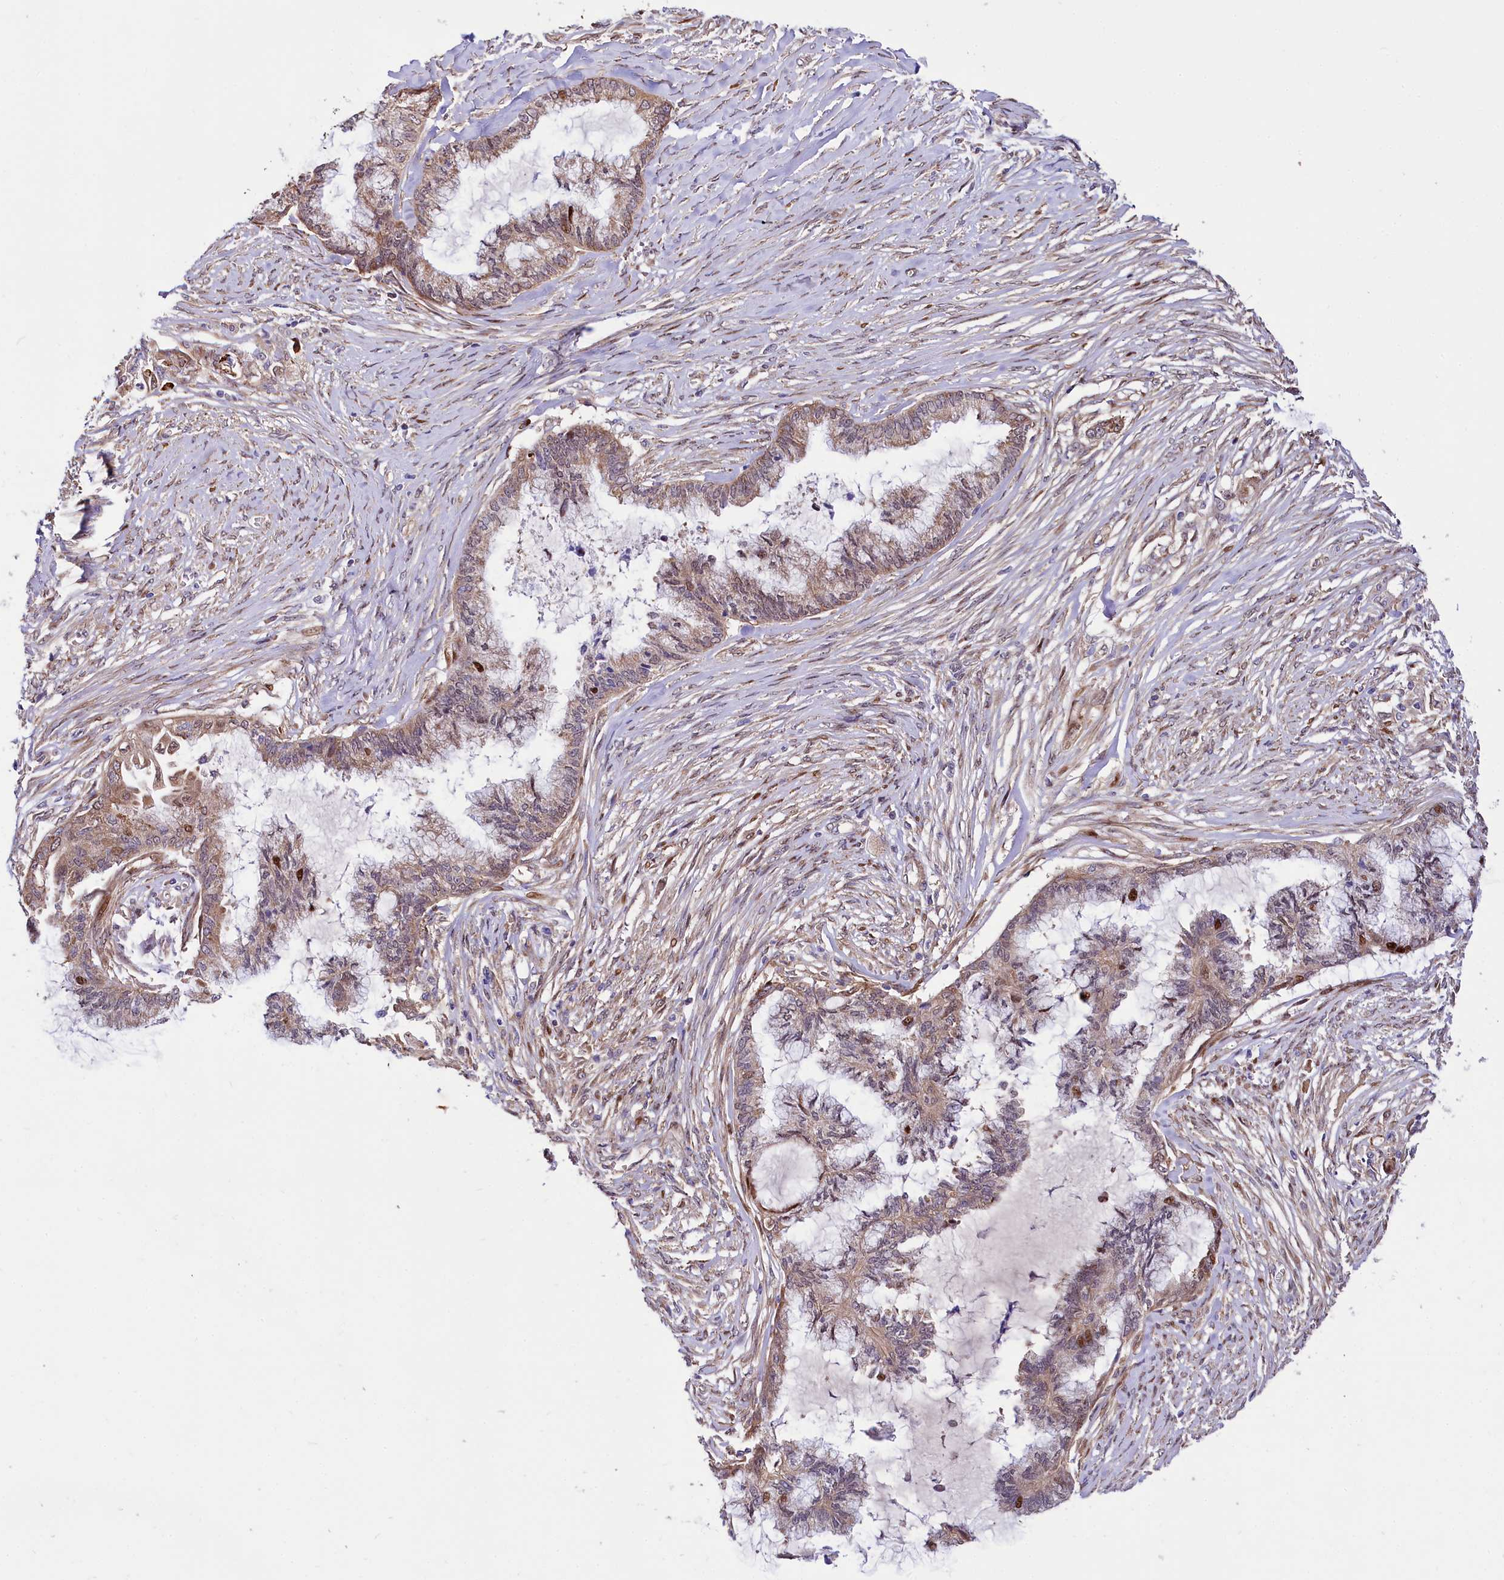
{"staining": {"intensity": "moderate", "quantity": "<25%", "location": "cytoplasmic/membranous,nuclear"}, "tissue": "endometrial cancer", "cell_type": "Tumor cells", "image_type": "cancer", "snomed": [{"axis": "morphology", "description": "Adenocarcinoma, NOS"}, {"axis": "topography", "description": "Endometrium"}], "caption": "Immunohistochemical staining of human endometrial adenocarcinoma demonstrates low levels of moderate cytoplasmic/membranous and nuclear protein positivity in approximately <25% of tumor cells.", "gene": "PDZRN3", "patient": {"sex": "female", "age": 86}}